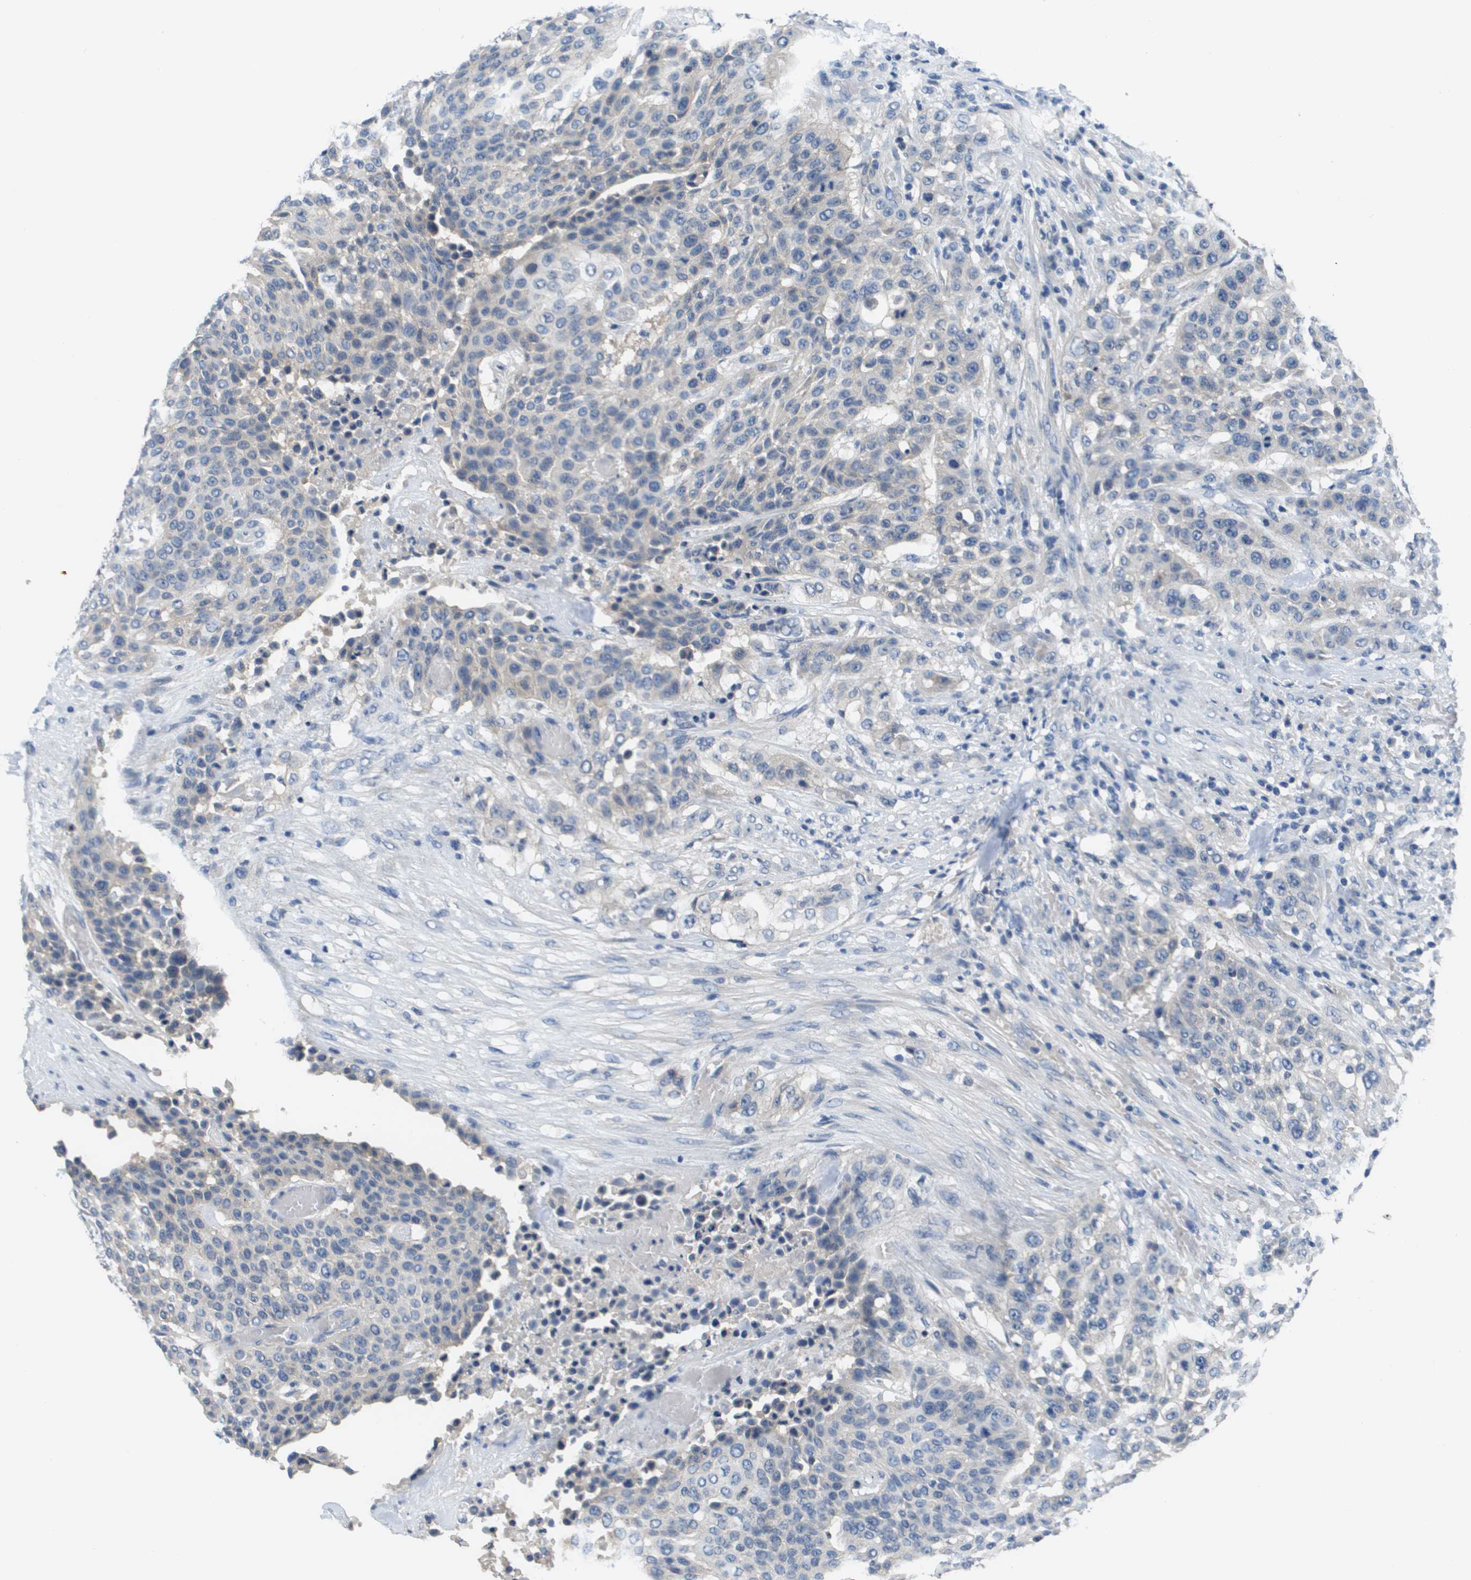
{"staining": {"intensity": "negative", "quantity": "none", "location": "none"}, "tissue": "urothelial cancer", "cell_type": "Tumor cells", "image_type": "cancer", "snomed": [{"axis": "morphology", "description": "Urothelial carcinoma, High grade"}, {"axis": "topography", "description": "Urinary bladder"}], "caption": "DAB (3,3'-diaminobenzidine) immunohistochemical staining of urothelial cancer shows no significant staining in tumor cells.", "gene": "NCS1", "patient": {"sex": "male", "age": 74}}